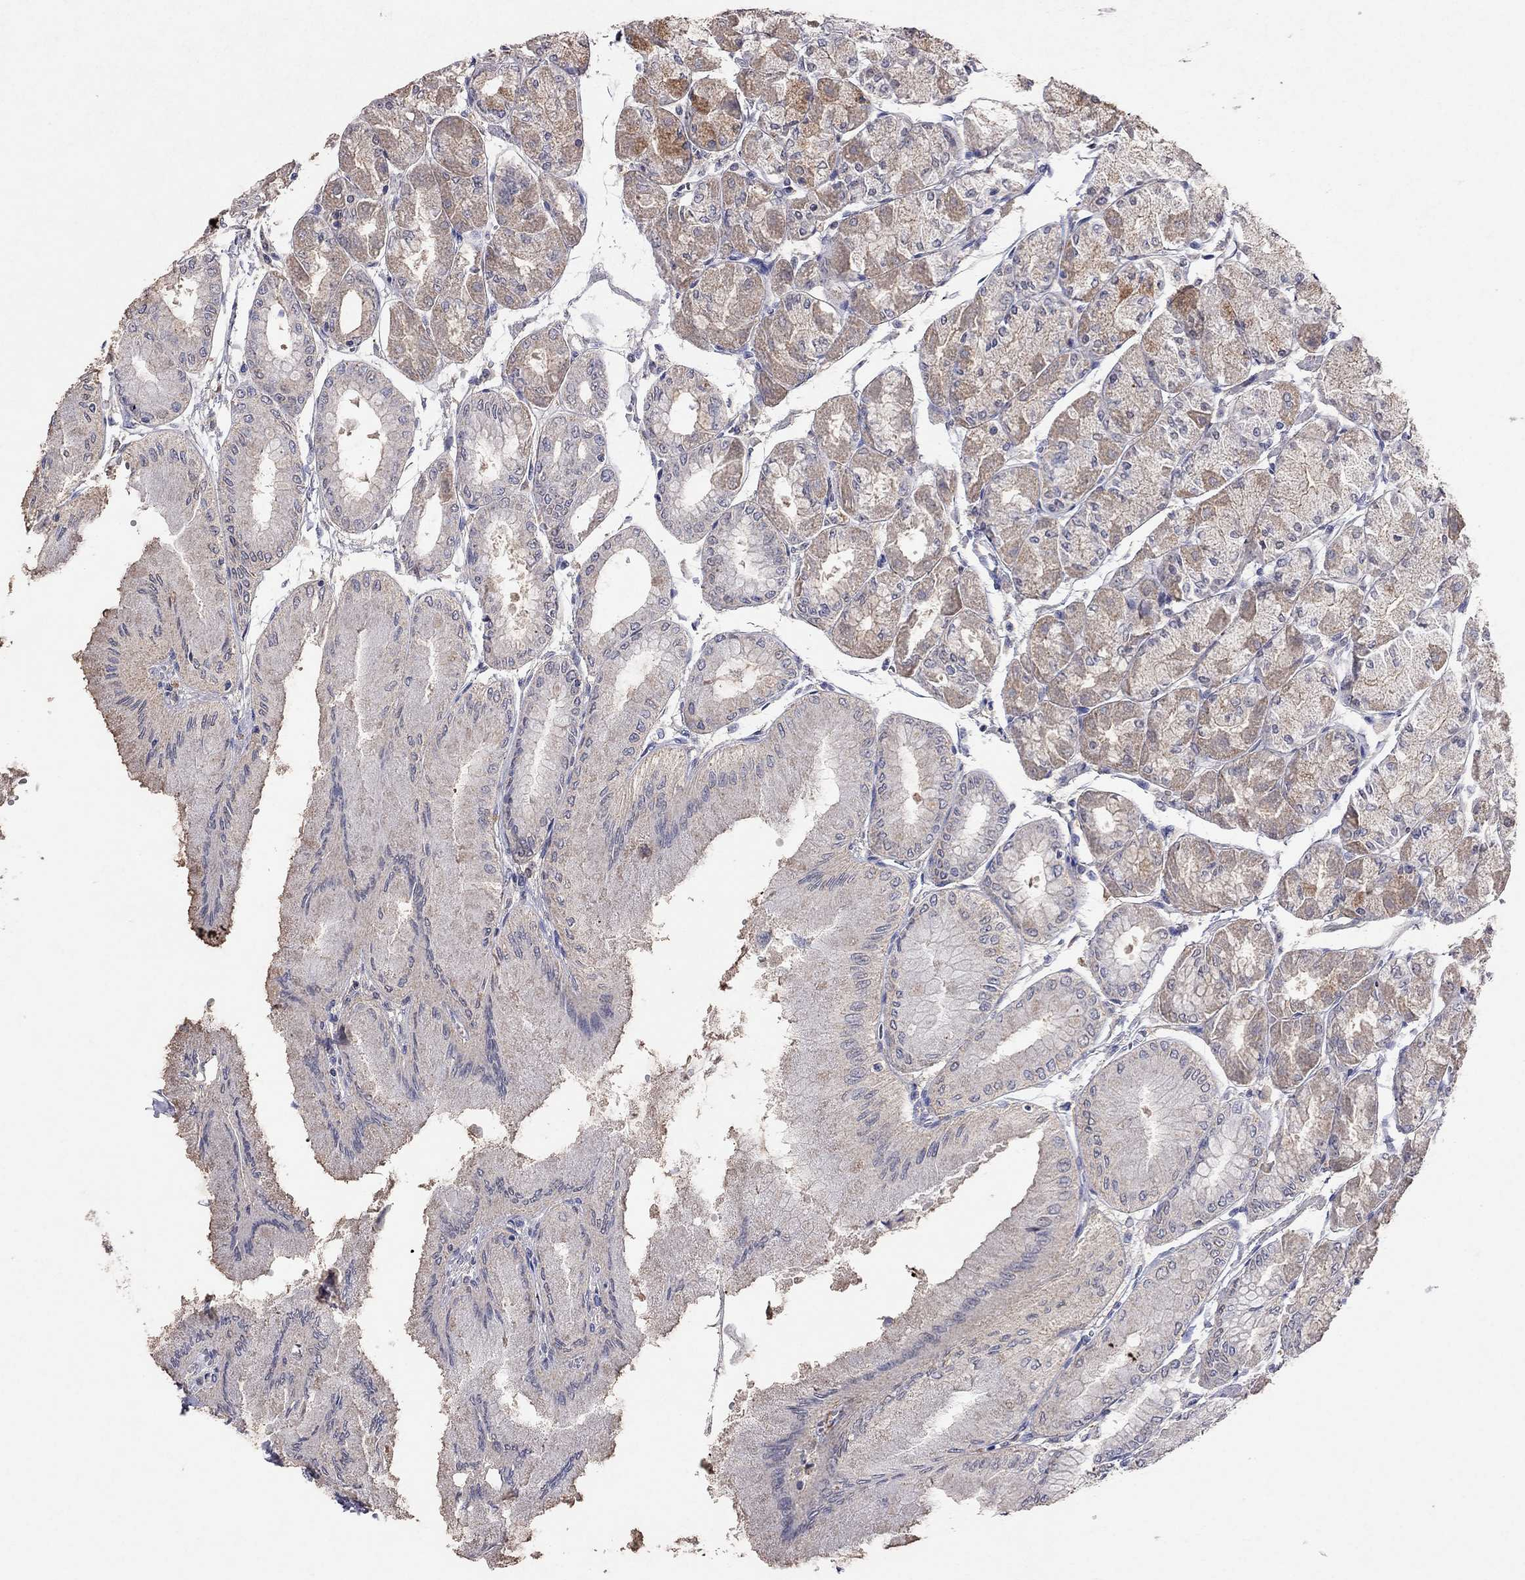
{"staining": {"intensity": "weak", "quantity": "25%-75%", "location": "cytoplasmic/membranous"}, "tissue": "stomach", "cell_type": "Glandular cells", "image_type": "normal", "snomed": [{"axis": "morphology", "description": "Normal tissue, NOS"}, {"axis": "topography", "description": "Stomach, upper"}], "caption": "DAB (3,3'-diaminobenzidine) immunohistochemical staining of benign human stomach exhibits weak cytoplasmic/membranous protein positivity in about 25%-75% of glandular cells.", "gene": "MMP13", "patient": {"sex": "male", "age": 60}}